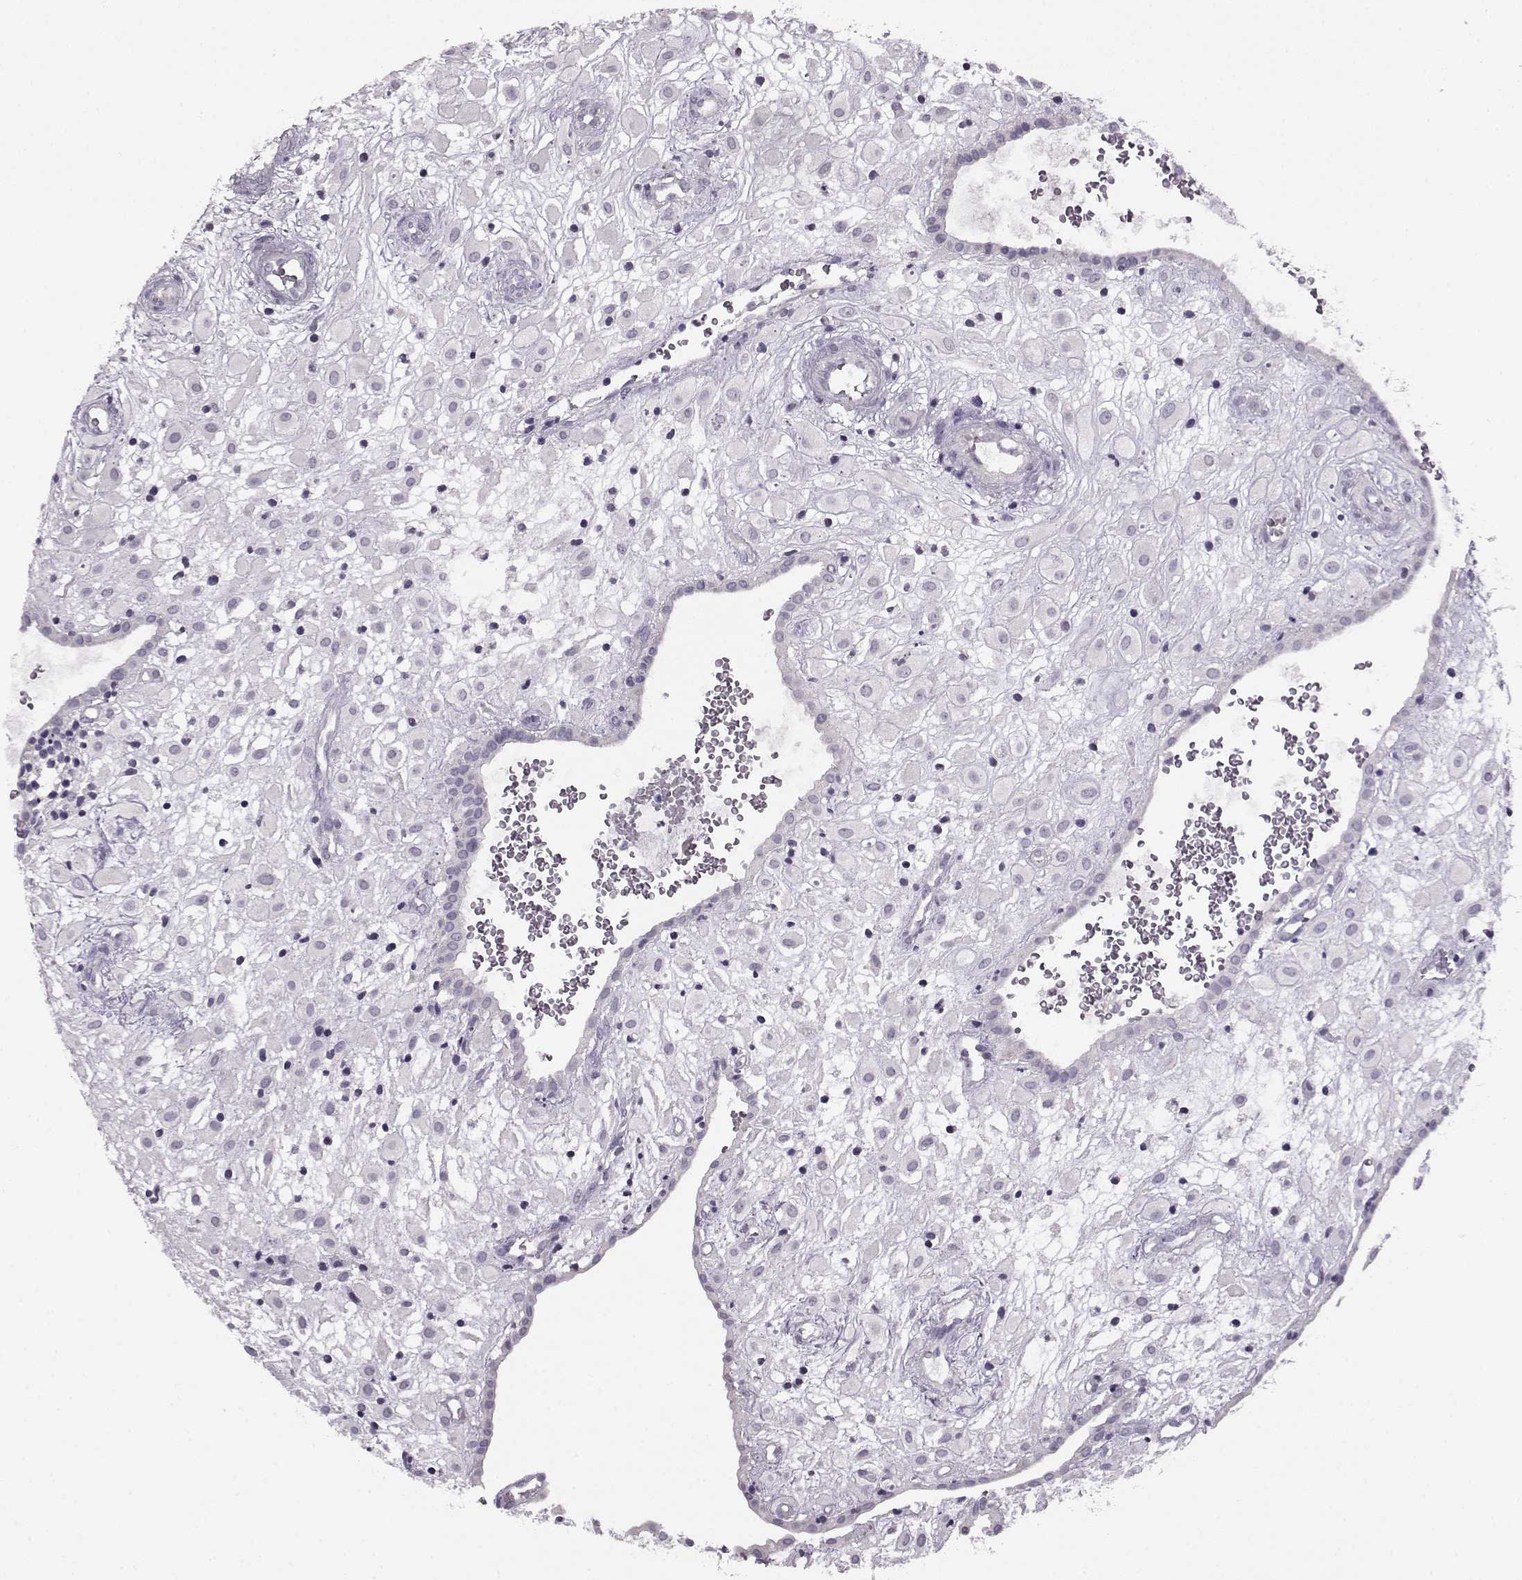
{"staining": {"intensity": "negative", "quantity": "none", "location": "none"}, "tissue": "placenta", "cell_type": "Decidual cells", "image_type": "normal", "snomed": [{"axis": "morphology", "description": "Normal tissue, NOS"}, {"axis": "topography", "description": "Placenta"}], "caption": "A high-resolution photomicrograph shows immunohistochemistry staining of unremarkable placenta, which demonstrates no significant staining in decidual cells.", "gene": "RP1L1", "patient": {"sex": "female", "age": 24}}